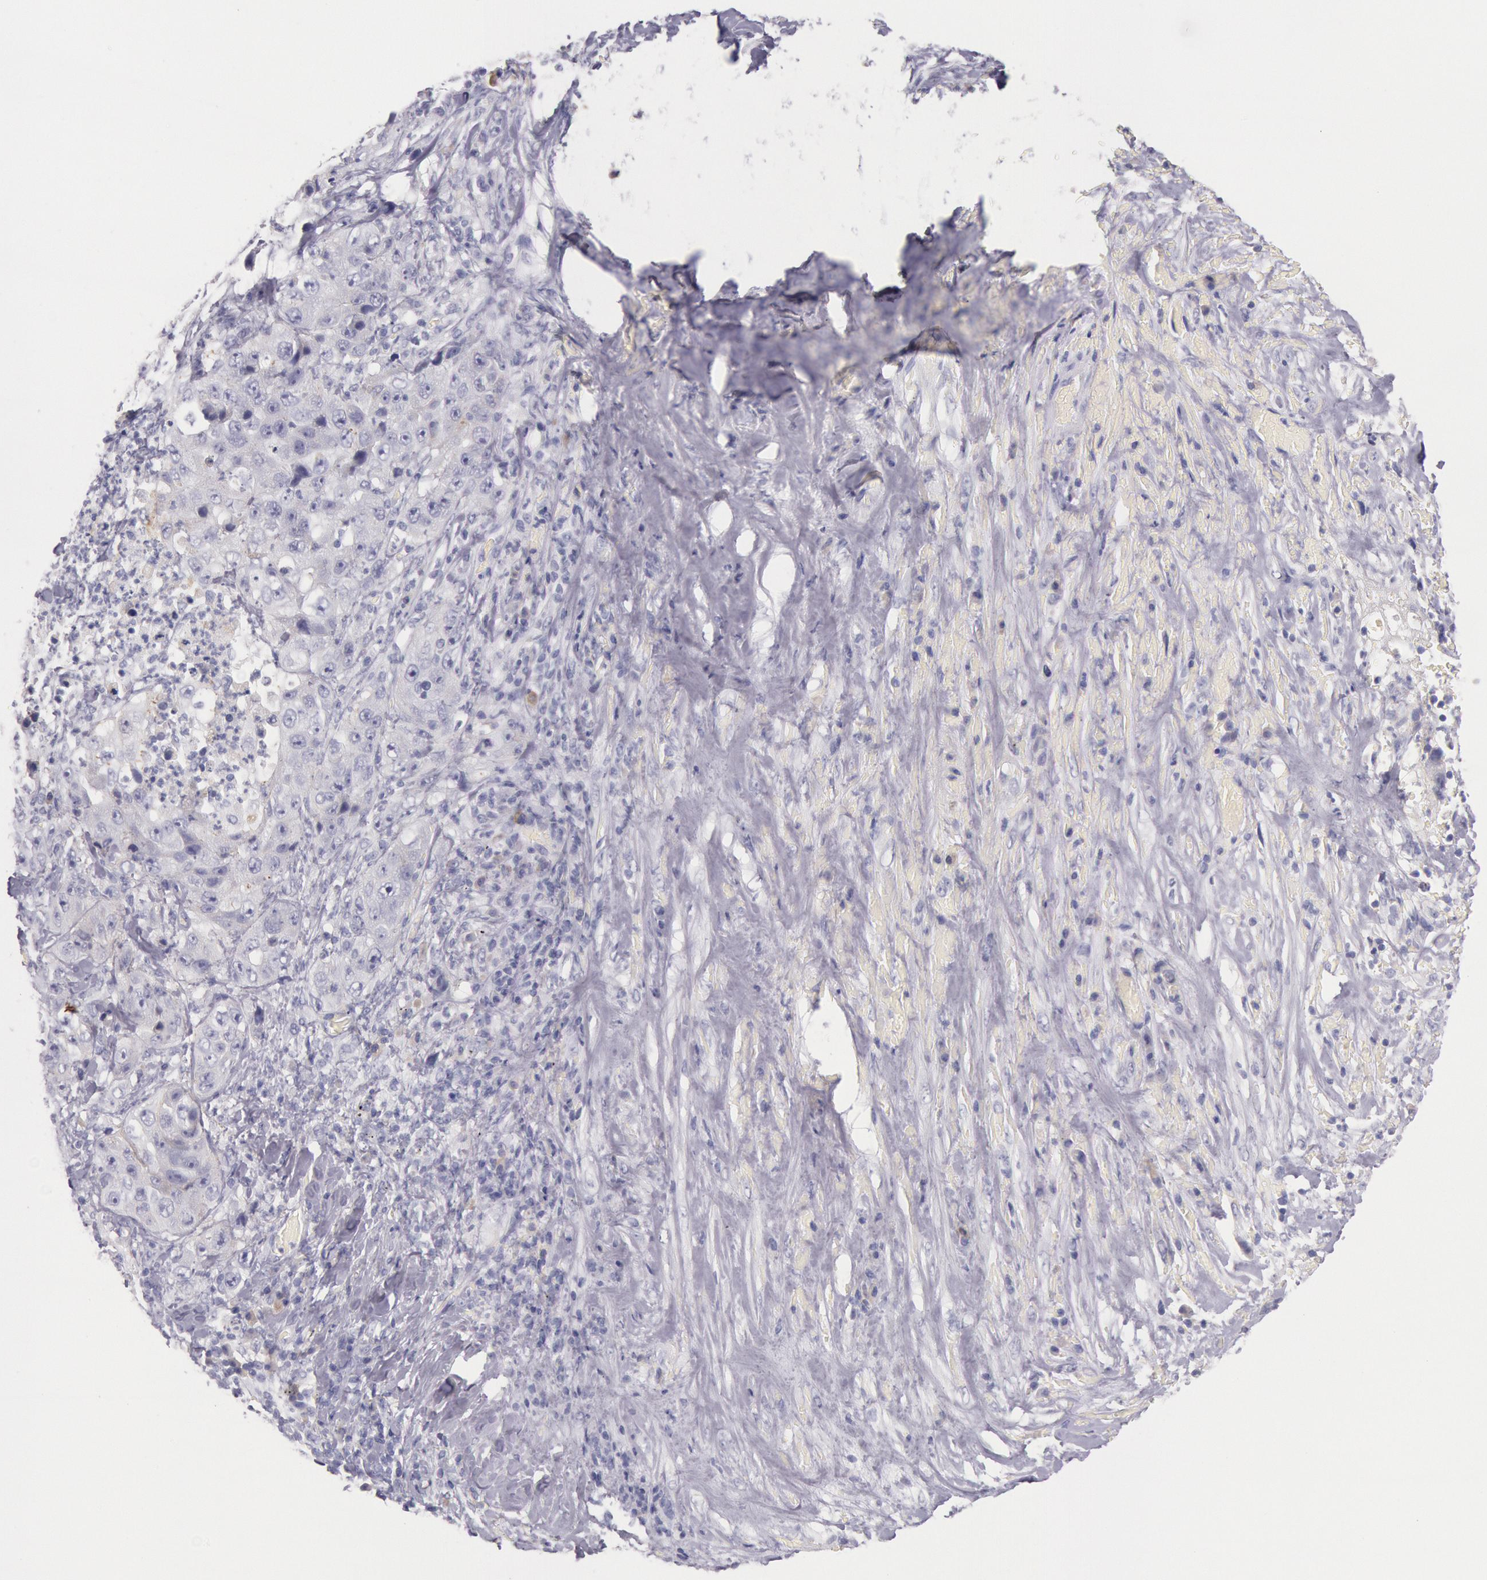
{"staining": {"intensity": "negative", "quantity": "none", "location": "none"}, "tissue": "lung cancer", "cell_type": "Tumor cells", "image_type": "cancer", "snomed": [{"axis": "morphology", "description": "Squamous cell carcinoma, NOS"}, {"axis": "topography", "description": "Lung"}], "caption": "Immunohistochemistry (IHC) histopathology image of lung squamous cell carcinoma stained for a protein (brown), which demonstrates no staining in tumor cells. (Immunohistochemistry (IHC), brightfield microscopy, high magnification).", "gene": "EGFR", "patient": {"sex": "male", "age": 64}}